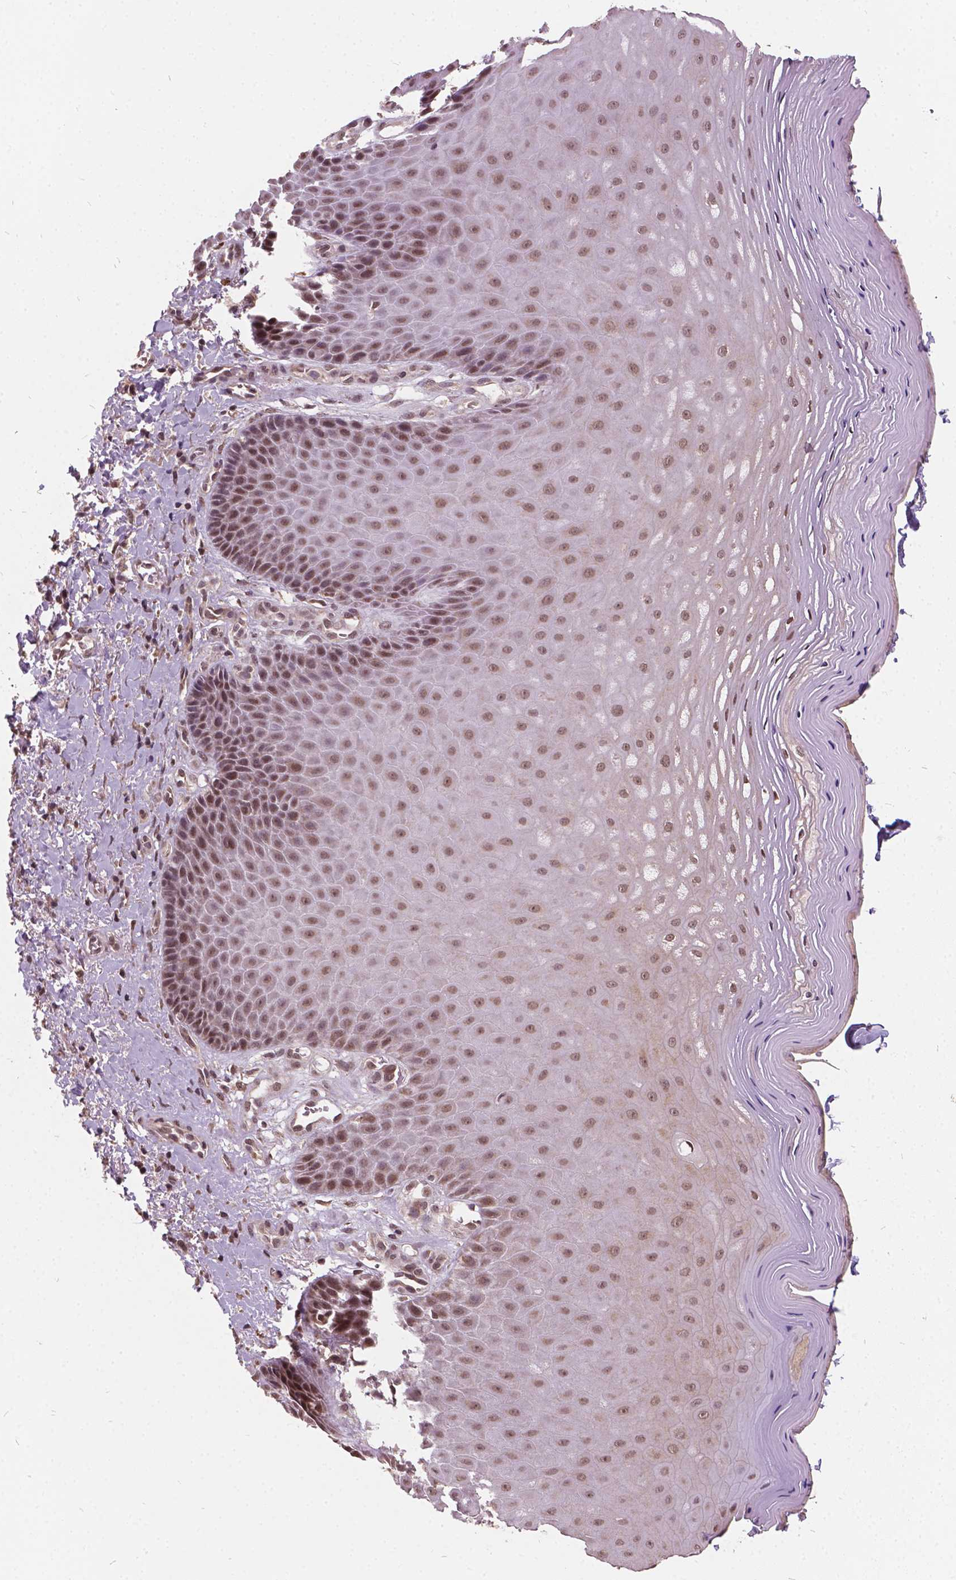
{"staining": {"intensity": "moderate", "quantity": ">75%", "location": "nuclear"}, "tissue": "vagina", "cell_type": "Squamous epithelial cells", "image_type": "normal", "snomed": [{"axis": "morphology", "description": "Normal tissue, NOS"}, {"axis": "topography", "description": "Vagina"}], "caption": "A brown stain labels moderate nuclear positivity of a protein in squamous epithelial cells of benign vagina.", "gene": "GPS2", "patient": {"sex": "female", "age": 83}}